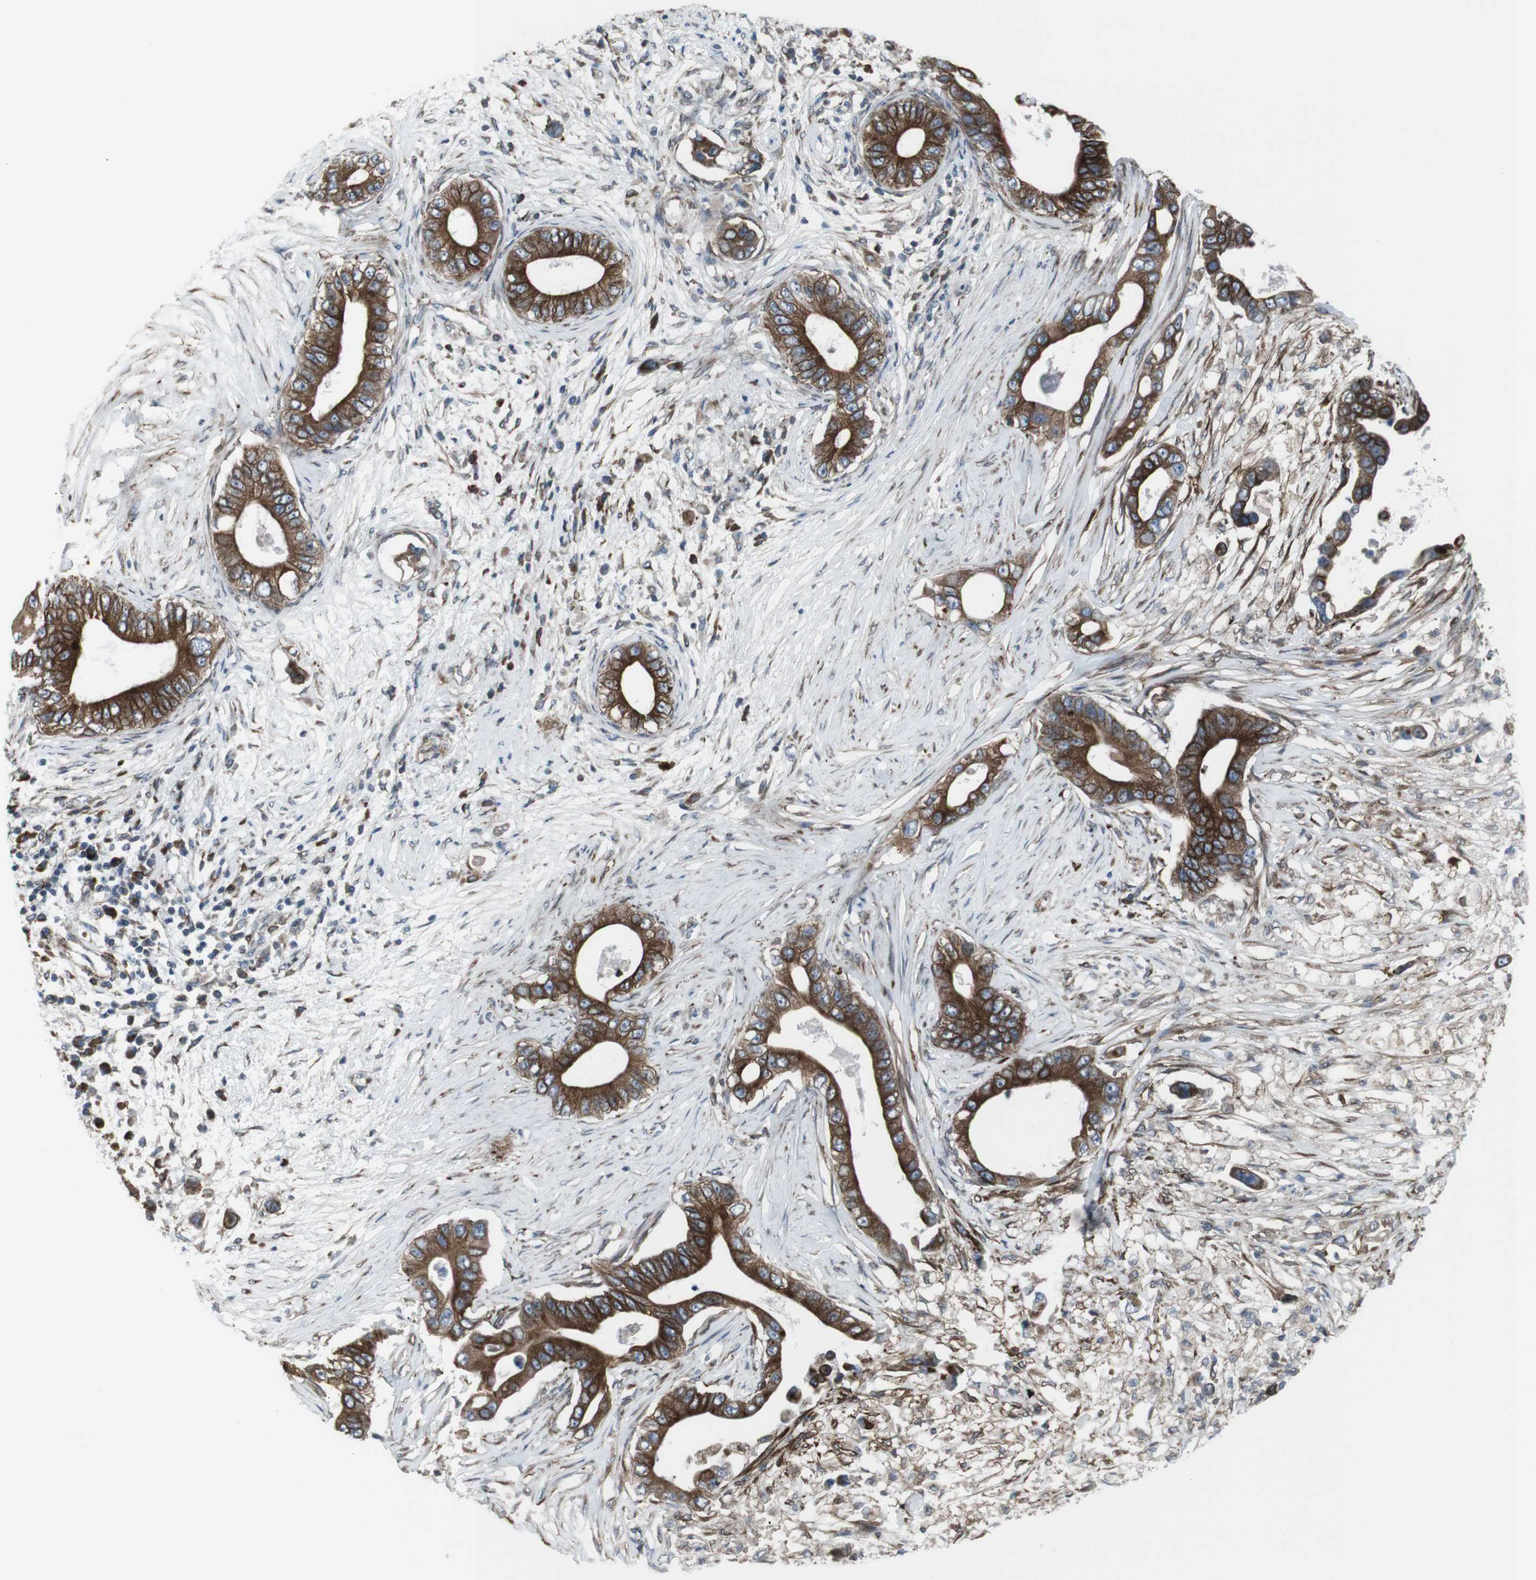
{"staining": {"intensity": "strong", "quantity": ">75%", "location": "cytoplasmic/membranous"}, "tissue": "pancreatic cancer", "cell_type": "Tumor cells", "image_type": "cancer", "snomed": [{"axis": "morphology", "description": "Adenocarcinoma, NOS"}, {"axis": "topography", "description": "Pancreas"}], "caption": "IHC histopathology image of pancreatic cancer (adenocarcinoma) stained for a protein (brown), which shows high levels of strong cytoplasmic/membranous staining in about >75% of tumor cells.", "gene": "LNPK", "patient": {"sex": "male", "age": 77}}